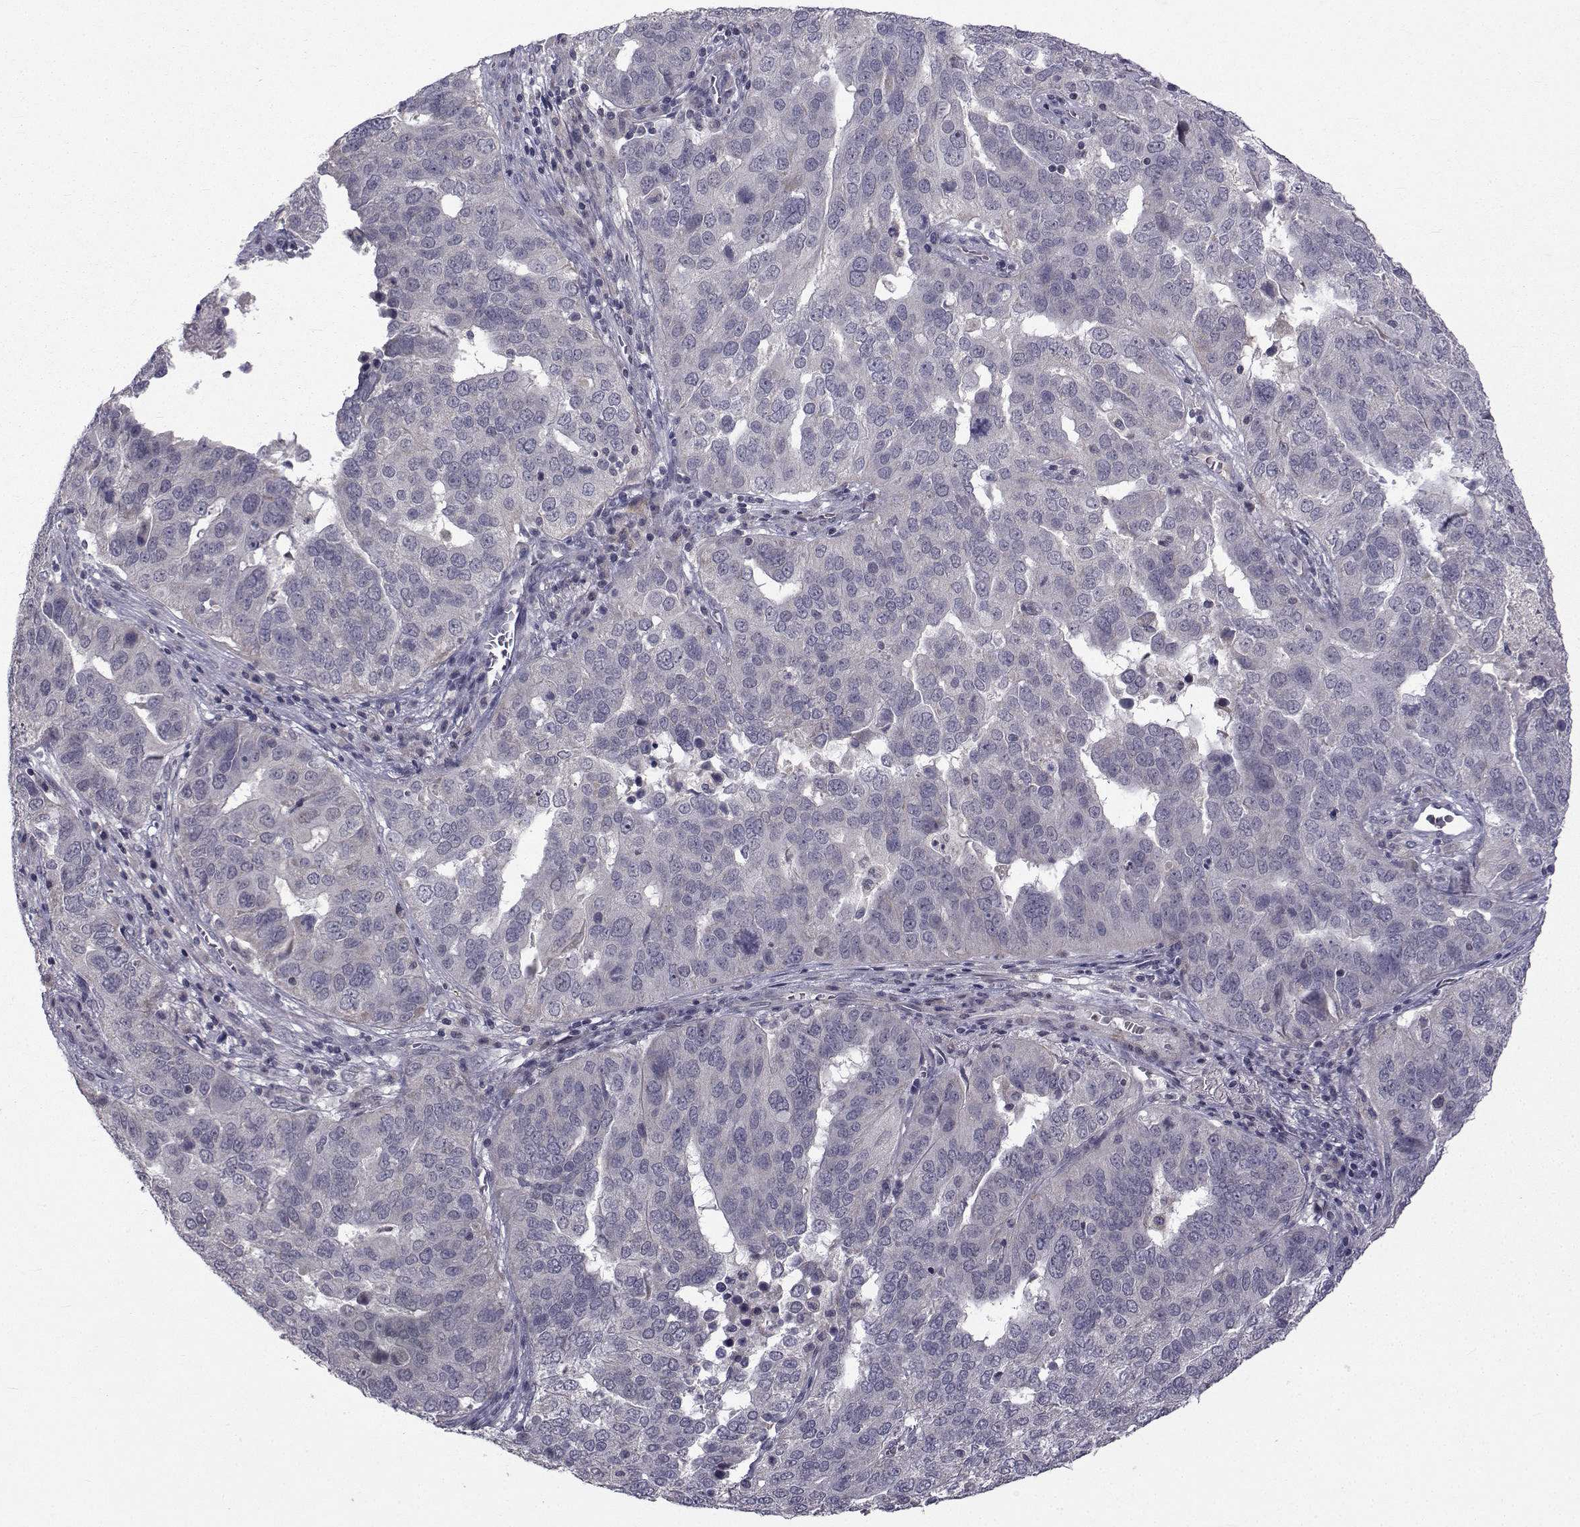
{"staining": {"intensity": "negative", "quantity": "none", "location": "none"}, "tissue": "ovarian cancer", "cell_type": "Tumor cells", "image_type": "cancer", "snomed": [{"axis": "morphology", "description": "Carcinoma, endometroid"}, {"axis": "topography", "description": "Soft tissue"}, {"axis": "topography", "description": "Ovary"}], "caption": "Tumor cells show no significant protein staining in ovarian cancer (endometroid carcinoma).", "gene": "FDXR", "patient": {"sex": "female", "age": 52}}